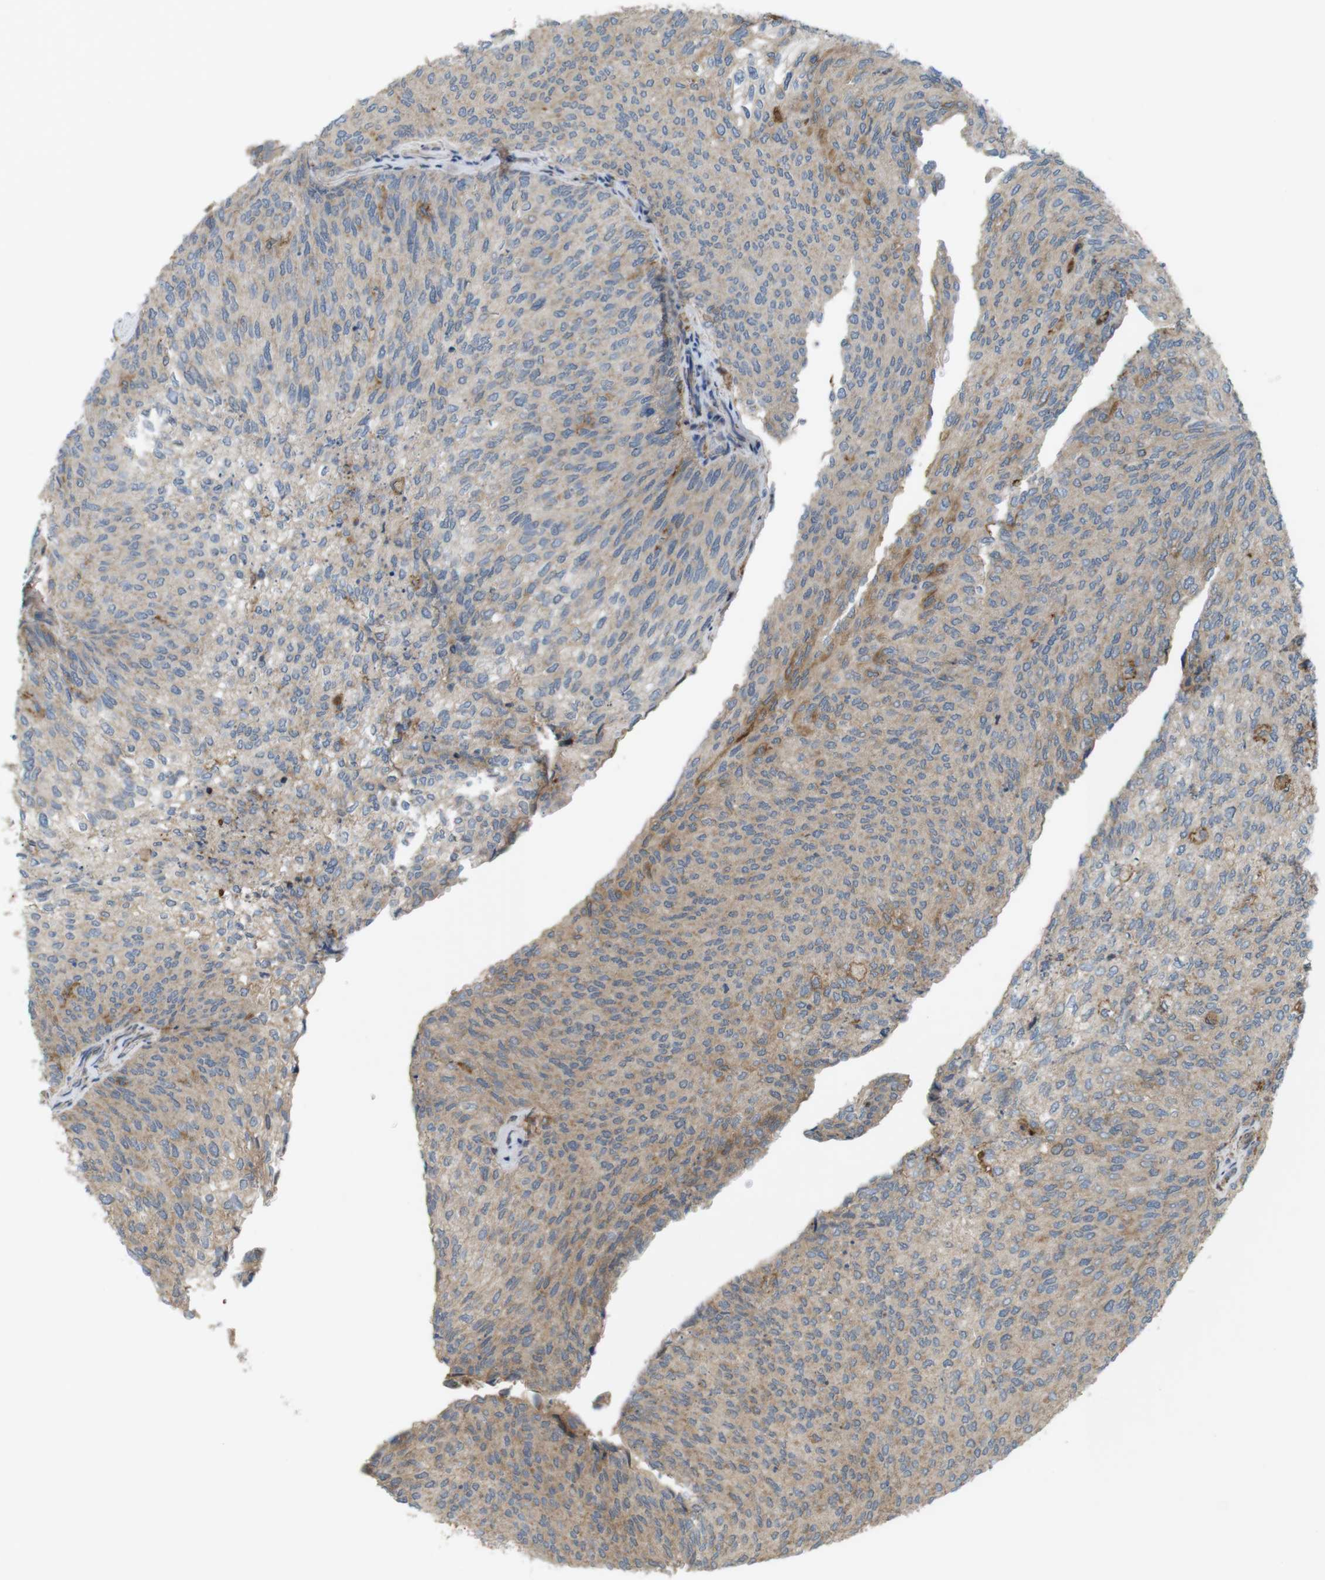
{"staining": {"intensity": "weak", "quantity": "25%-75%", "location": "cytoplasmic/membranous"}, "tissue": "urothelial cancer", "cell_type": "Tumor cells", "image_type": "cancer", "snomed": [{"axis": "morphology", "description": "Urothelial carcinoma, Low grade"}, {"axis": "topography", "description": "Urinary bladder"}], "caption": "Immunohistochemical staining of urothelial carcinoma (low-grade) demonstrates low levels of weak cytoplasmic/membranous positivity in approximately 25%-75% of tumor cells. (Brightfield microscopy of DAB IHC at high magnification).", "gene": "DDAH2", "patient": {"sex": "female", "age": 79}}